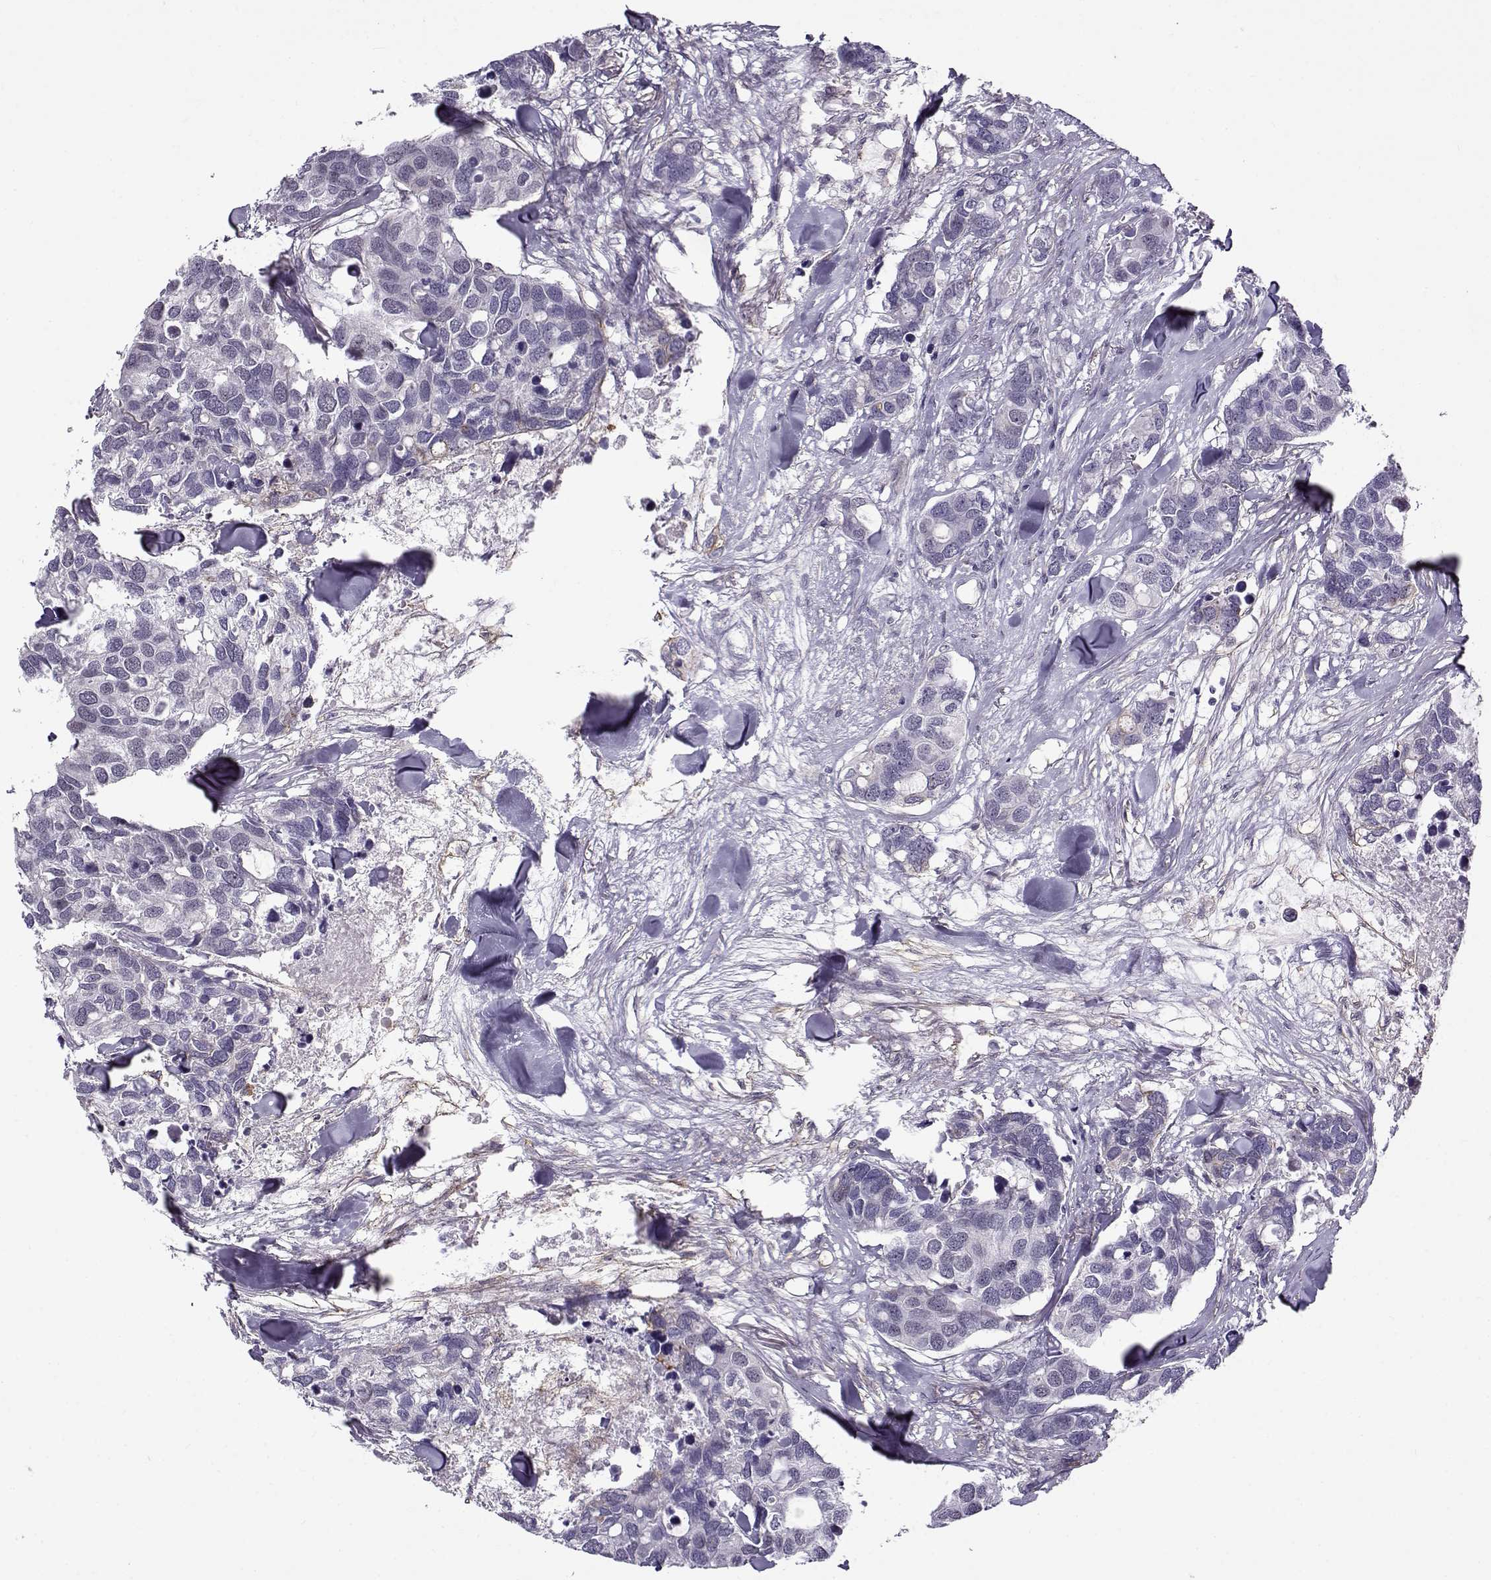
{"staining": {"intensity": "negative", "quantity": "none", "location": "none"}, "tissue": "breast cancer", "cell_type": "Tumor cells", "image_type": "cancer", "snomed": [{"axis": "morphology", "description": "Duct carcinoma"}, {"axis": "topography", "description": "Breast"}], "caption": "The photomicrograph shows no staining of tumor cells in breast cancer (infiltrating ductal carcinoma).", "gene": "BACH1", "patient": {"sex": "female", "age": 83}}